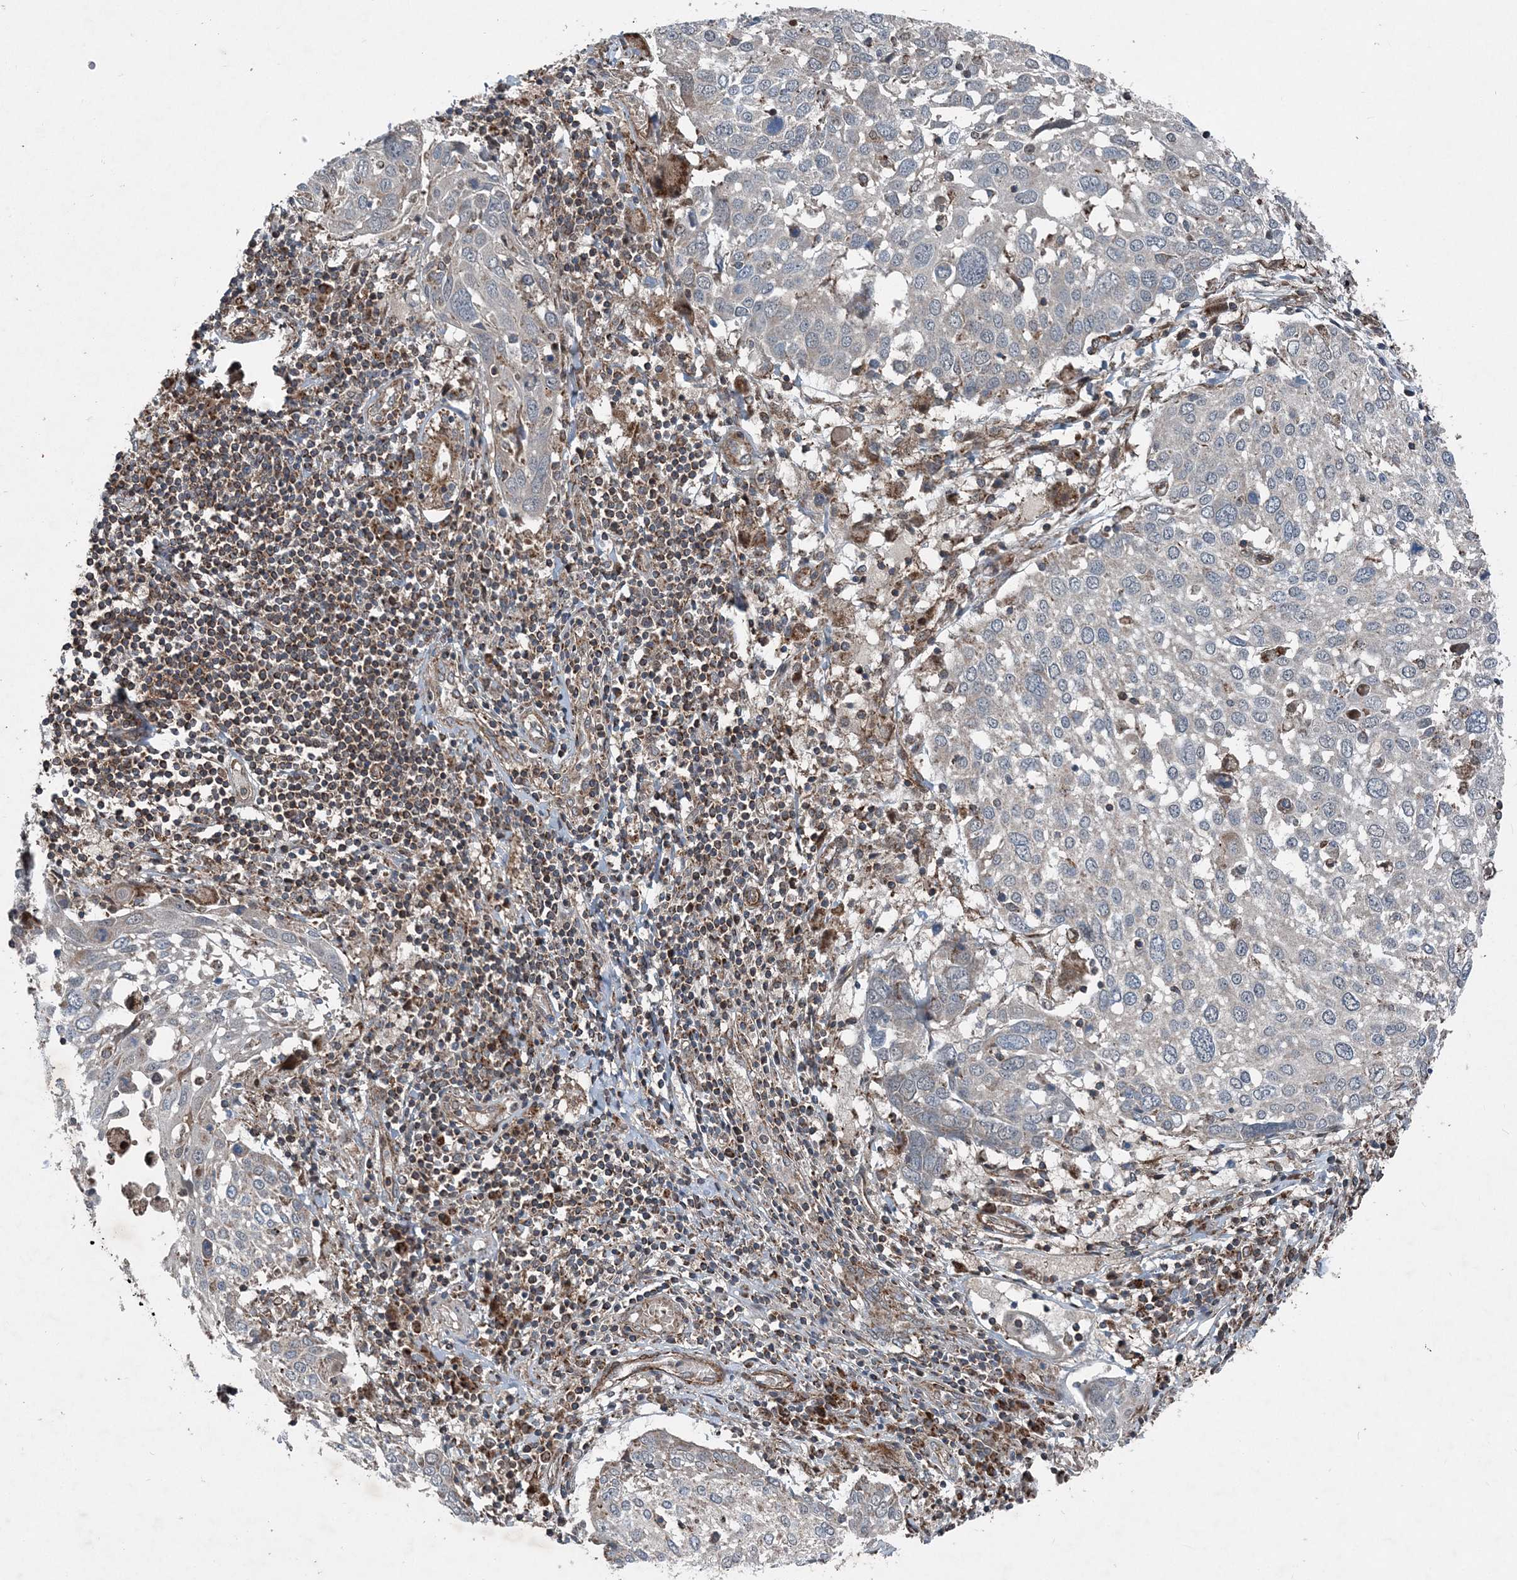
{"staining": {"intensity": "negative", "quantity": "none", "location": "none"}, "tissue": "lung cancer", "cell_type": "Tumor cells", "image_type": "cancer", "snomed": [{"axis": "morphology", "description": "Squamous cell carcinoma, NOS"}, {"axis": "topography", "description": "Lung"}], "caption": "Histopathology image shows no protein expression in tumor cells of squamous cell carcinoma (lung) tissue. (DAB (3,3'-diaminobenzidine) immunohistochemistry (IHC), high magnification).", "gene": "NDUFA2", "patient": {"sex": "male", "age": 65}}